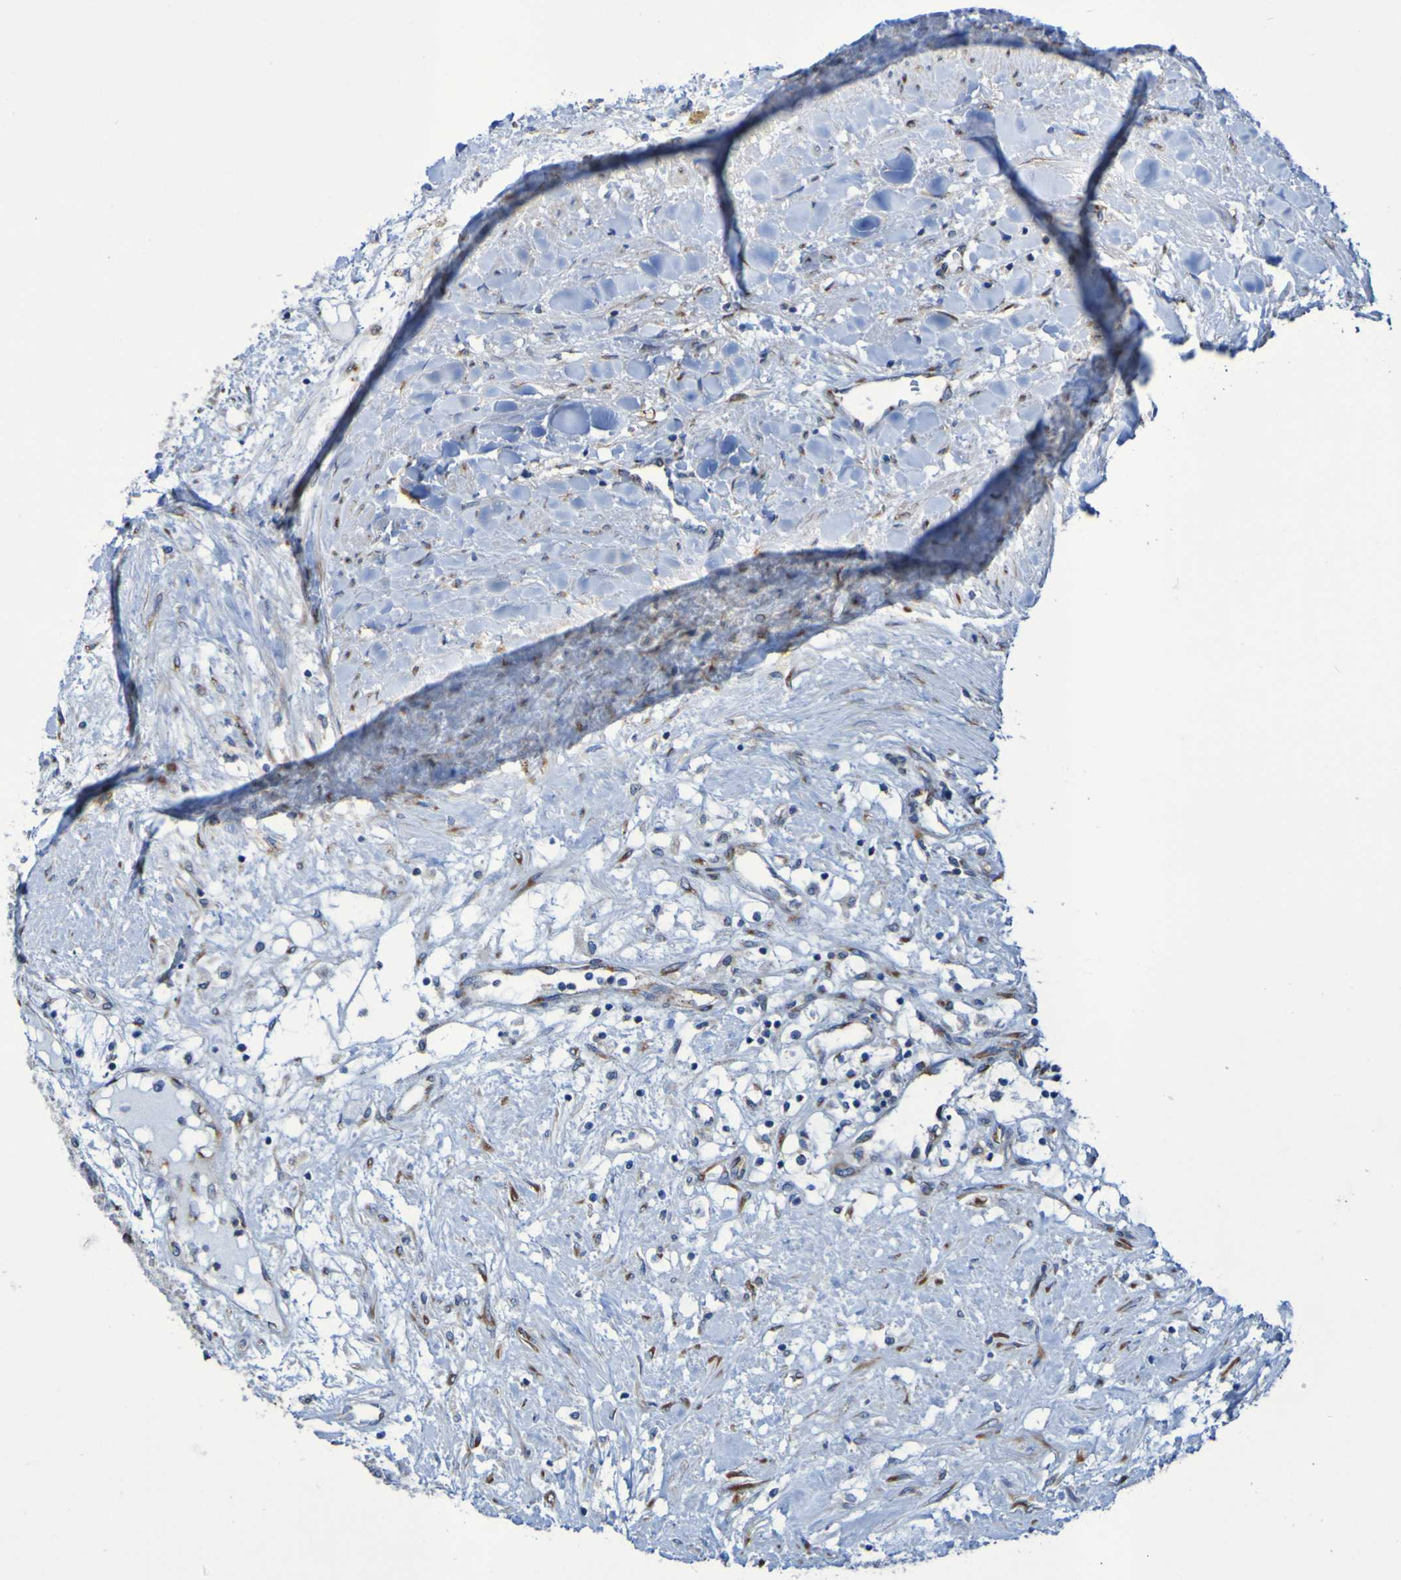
{"staining": {"intensity": "negative", "quantity": "none", "location": "none"}, "tissue": "renal cancer", "cell_type": "Tumor cells", "image_type": "cancer", "snomed": [{"axis": "morphology", "description": "Adenocarcinoma, NOS"}, {"axis": "topography", "description": "Kidney"}], "caption": "Tumor cells show no significant protein expression in adenocarcinoma (renal).", "gene": "FKBP3", "patient": {"sex": "male", "age": 68}}